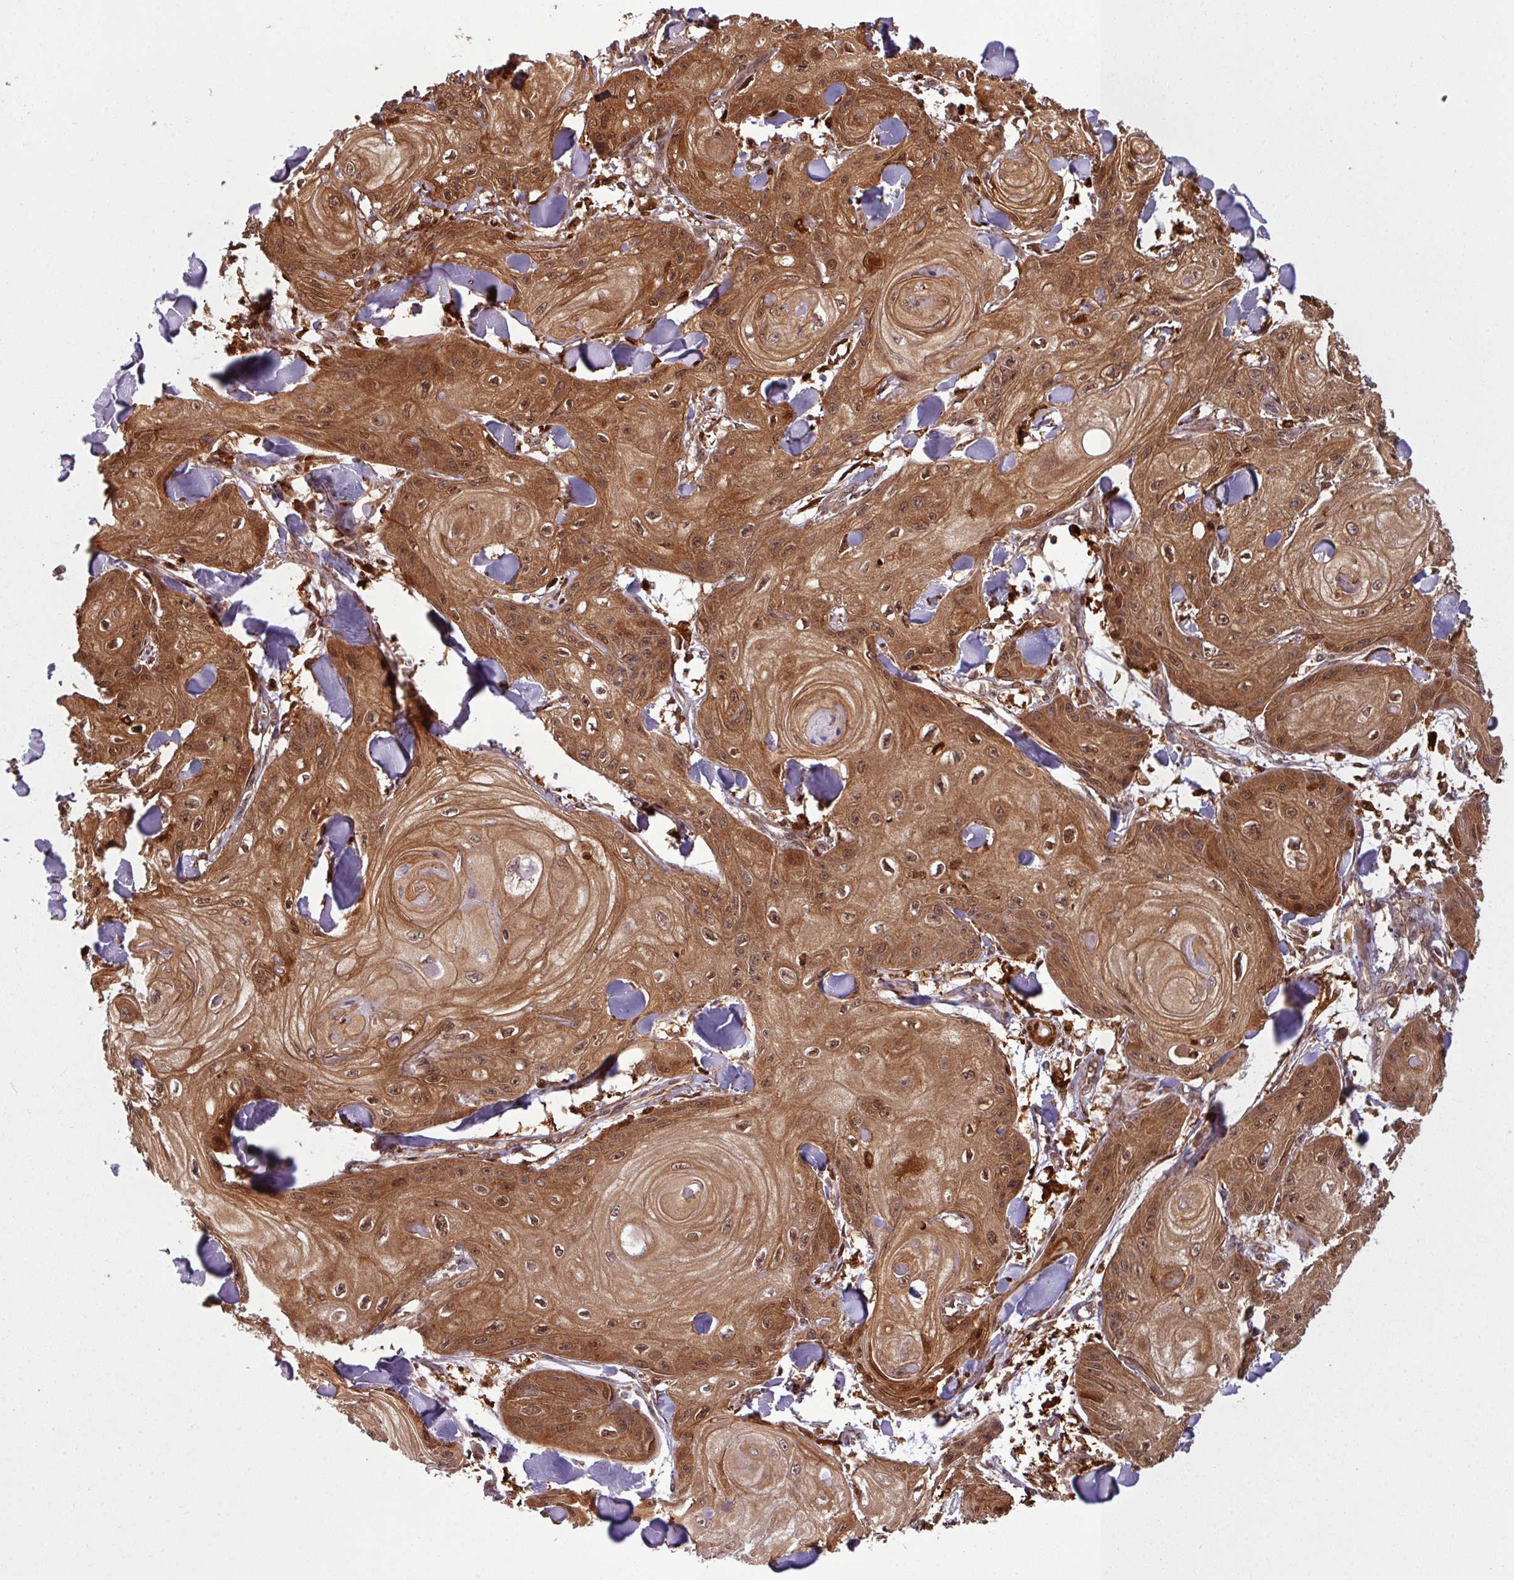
{"staining": {"intensity": "moderate", "quantity": ">75%", "location": "cytoplasmic/membranous,nuclear"}, "tissue": "skin cancer", "cell_type": "Tumor cells", "image_type": "cancer", "snomed": [{"axis": "morphology", "description": "Squamous cell carcinoma, NOS"}, {"axis": "topography", "description": "Skin"}], "caption": "The histopathology image reveals staining of skin squamous cell carcinoma, revealing moderate cytoplasmic/membranous and nuclear protein expression (brown color) within tumor cells.", "gene": "KCTD11", "patient": {"sex": "male", "age": 74}}